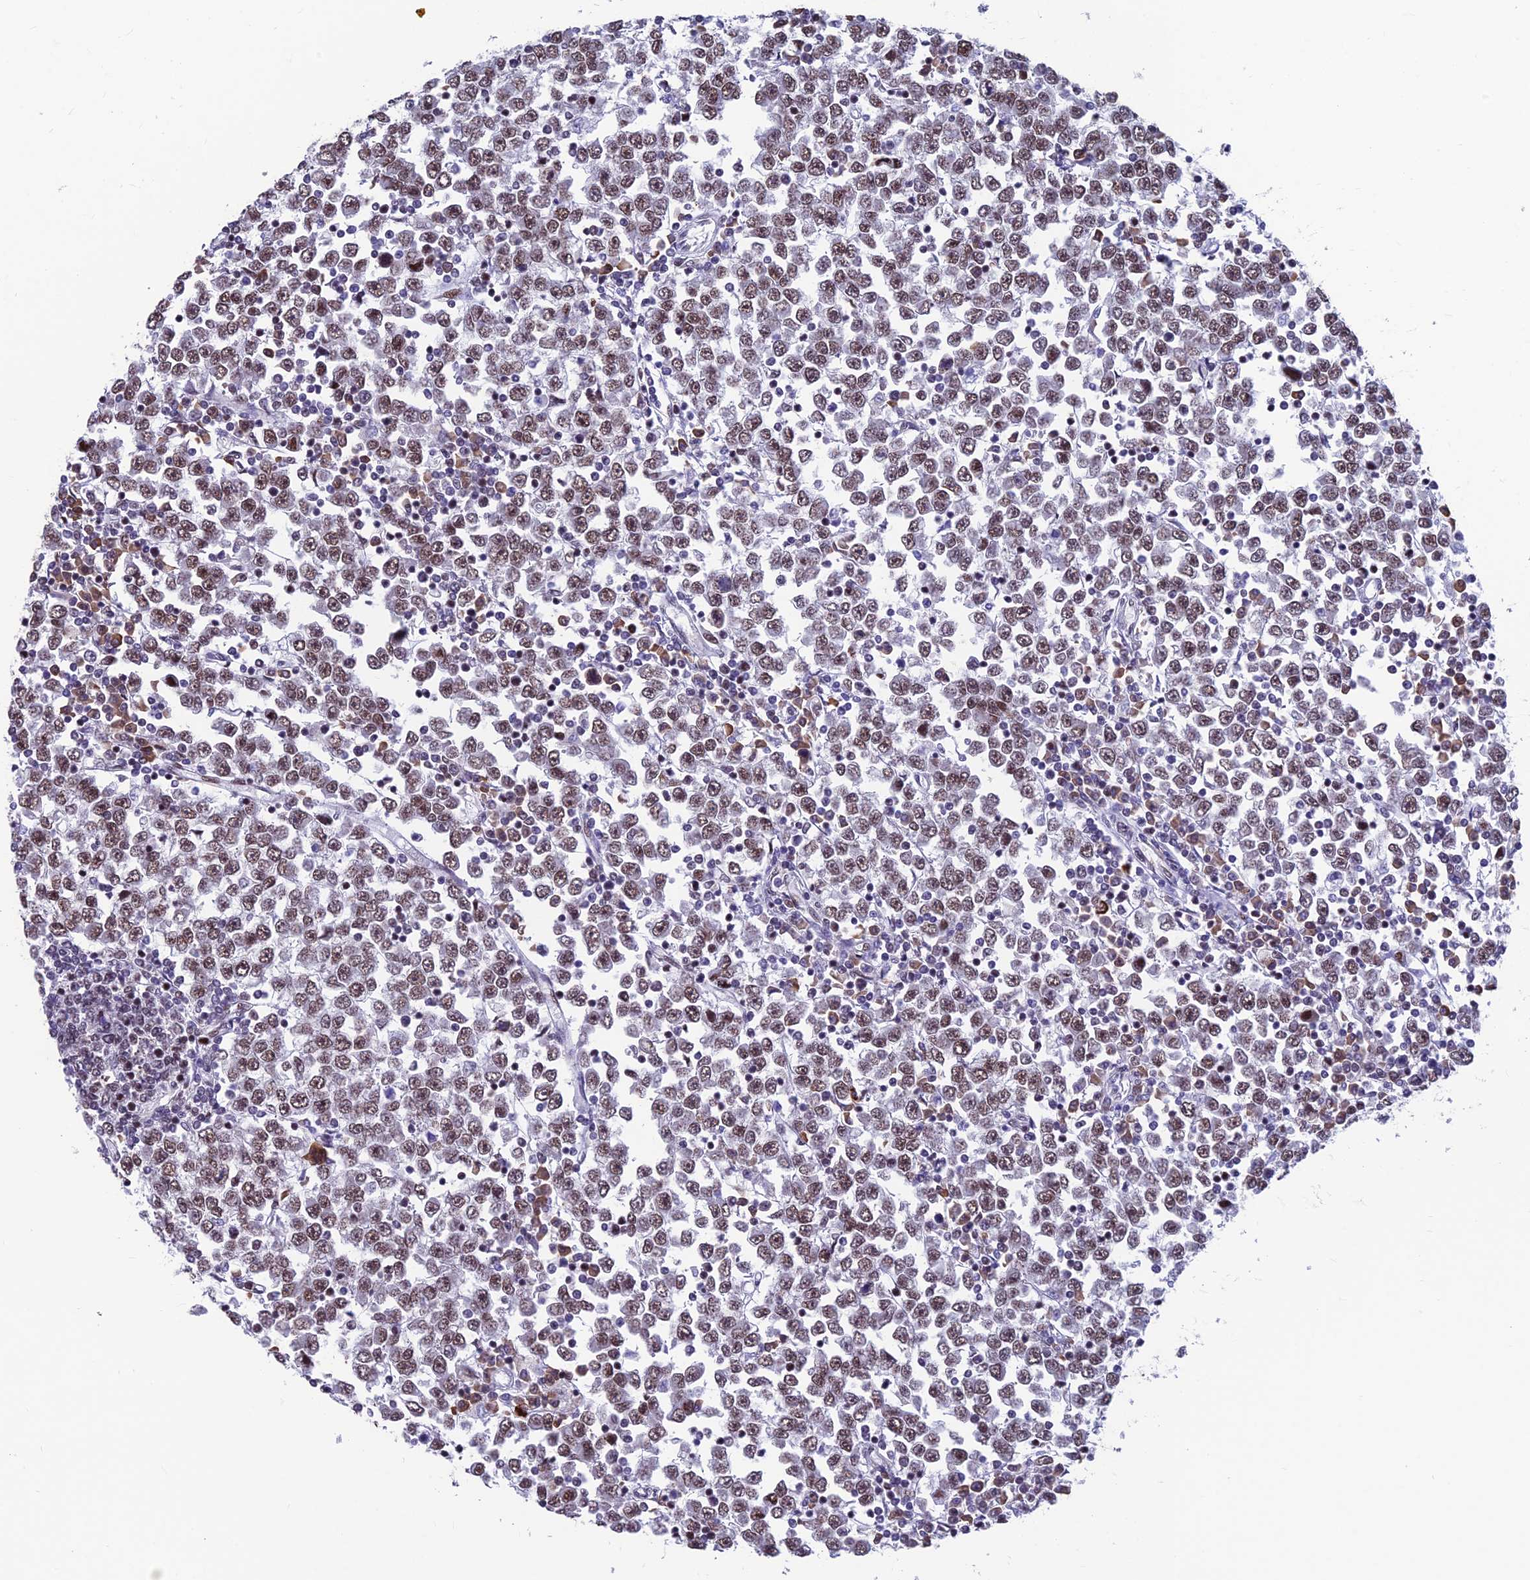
{"staining": {"intensity": "moderate", "quantity": ">75%", "location": "nuclear"}, "tissue": "testis cancer", "cell_type": "Tumor cells", "image_type": "cancer", "snomed": [{"axis": "morphology", "description": "Seminoma, NOS"}, {"axis": "topography", "description": "Testis"}], "caption": "This is an image of immunohistochemistry staining of testis cancer (seminoma), which shows moderate staining in the nuclear of tumor cells.", "gene": "KIAA1191", "patient": {"sex": "male", "age": 65}}